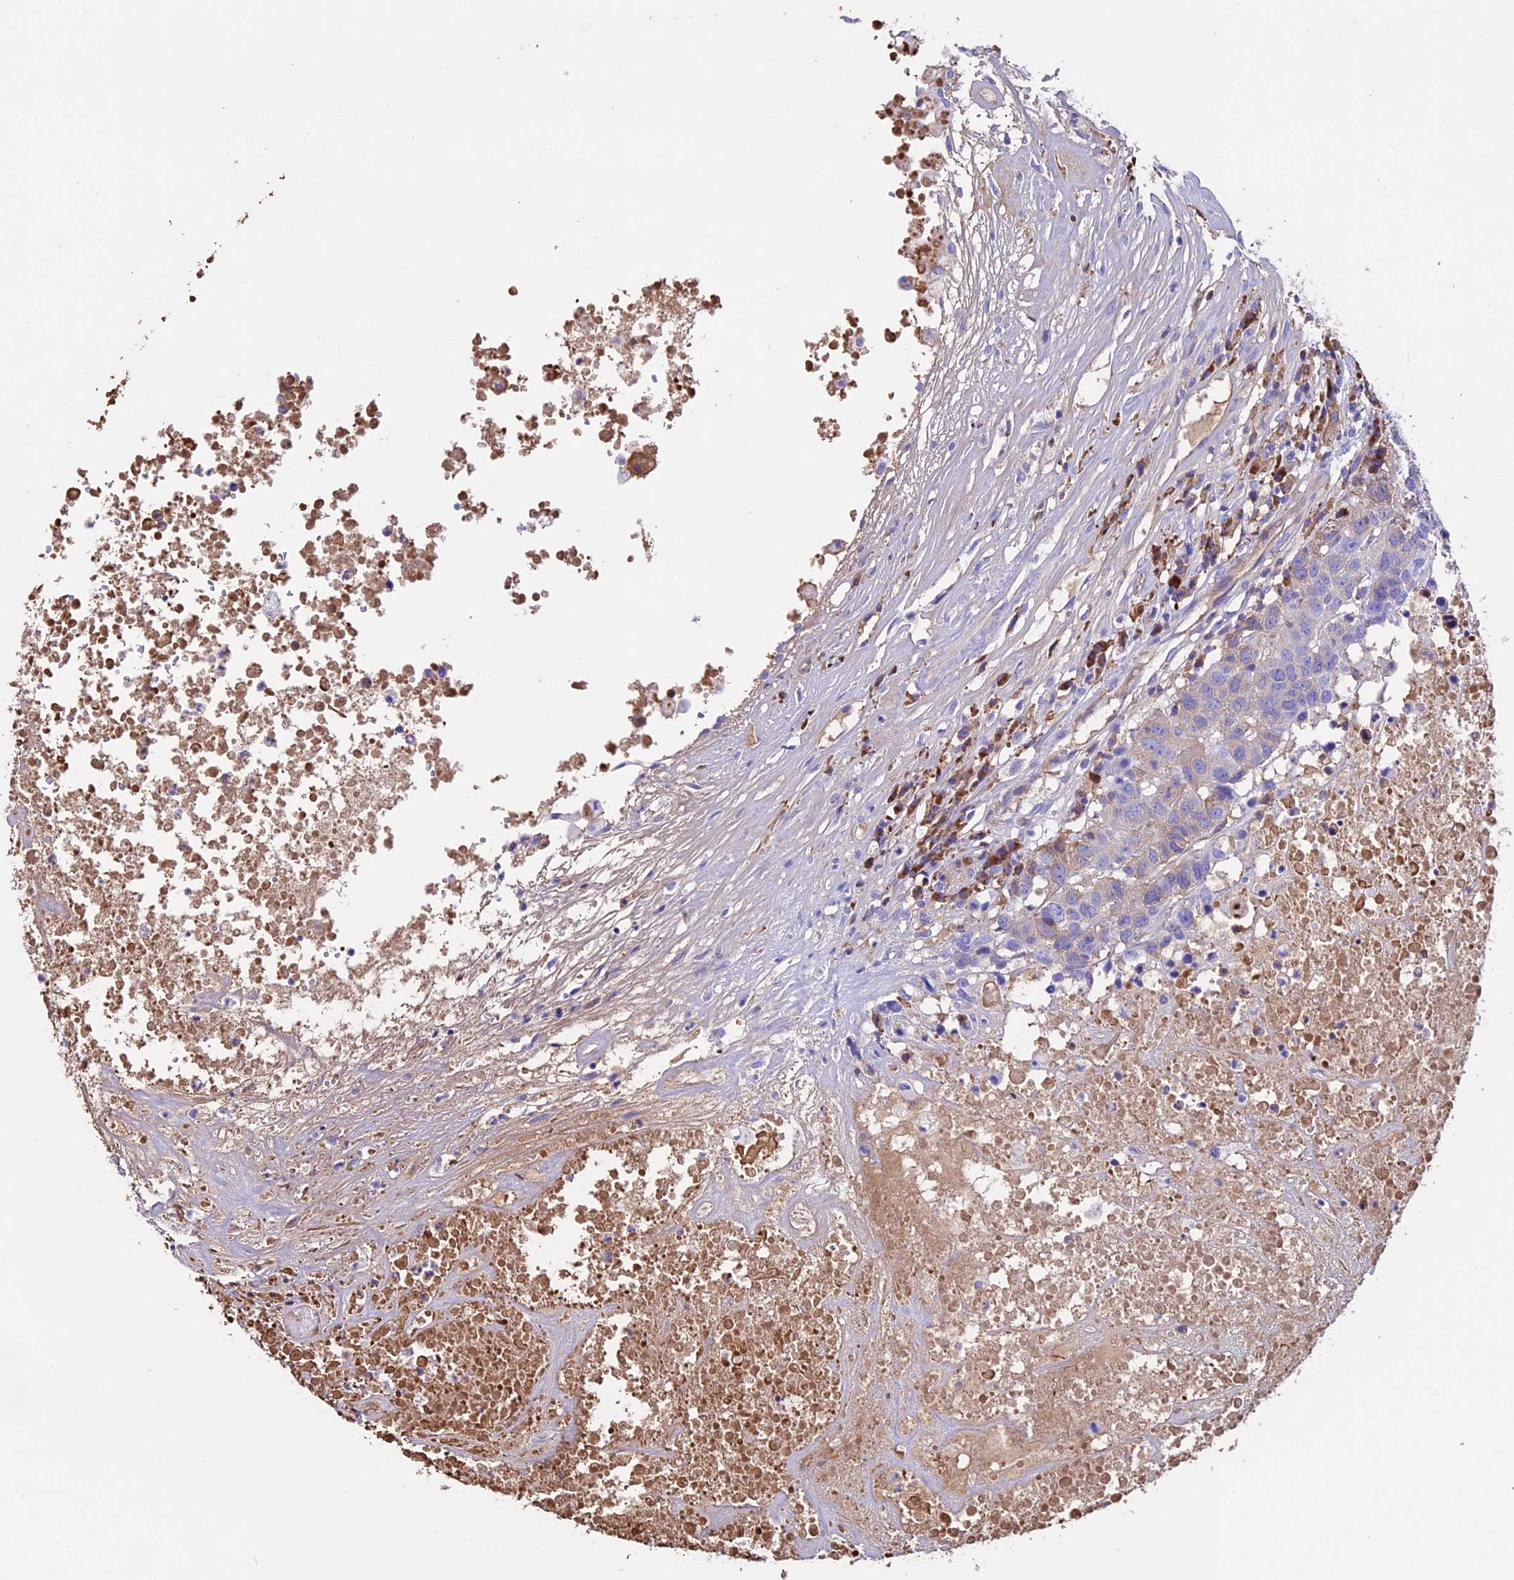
{"staining": {"intensity": "weak", "quantity": "<25%", "location": "cytoplasmic/membranous"}, "tissue": "head and neck cancer", "cell_type": "Tumor cells", "image_type": "cancer", "snomed": [{"axis": "morphology", "description": "Squamous cell carcinoma, NOS"}, {"axis": "topography", "description": "Head-Neck"}], "caption": "Immunohistochemistry of head and neck squamous cell carcinoma exhibits no positivity in tumor cells. (DAB (3,3'-diaminobenzidine) IHC, high magnification).", "gene": "IGSF6", "patient": {"sex": "male", "age": 66}}